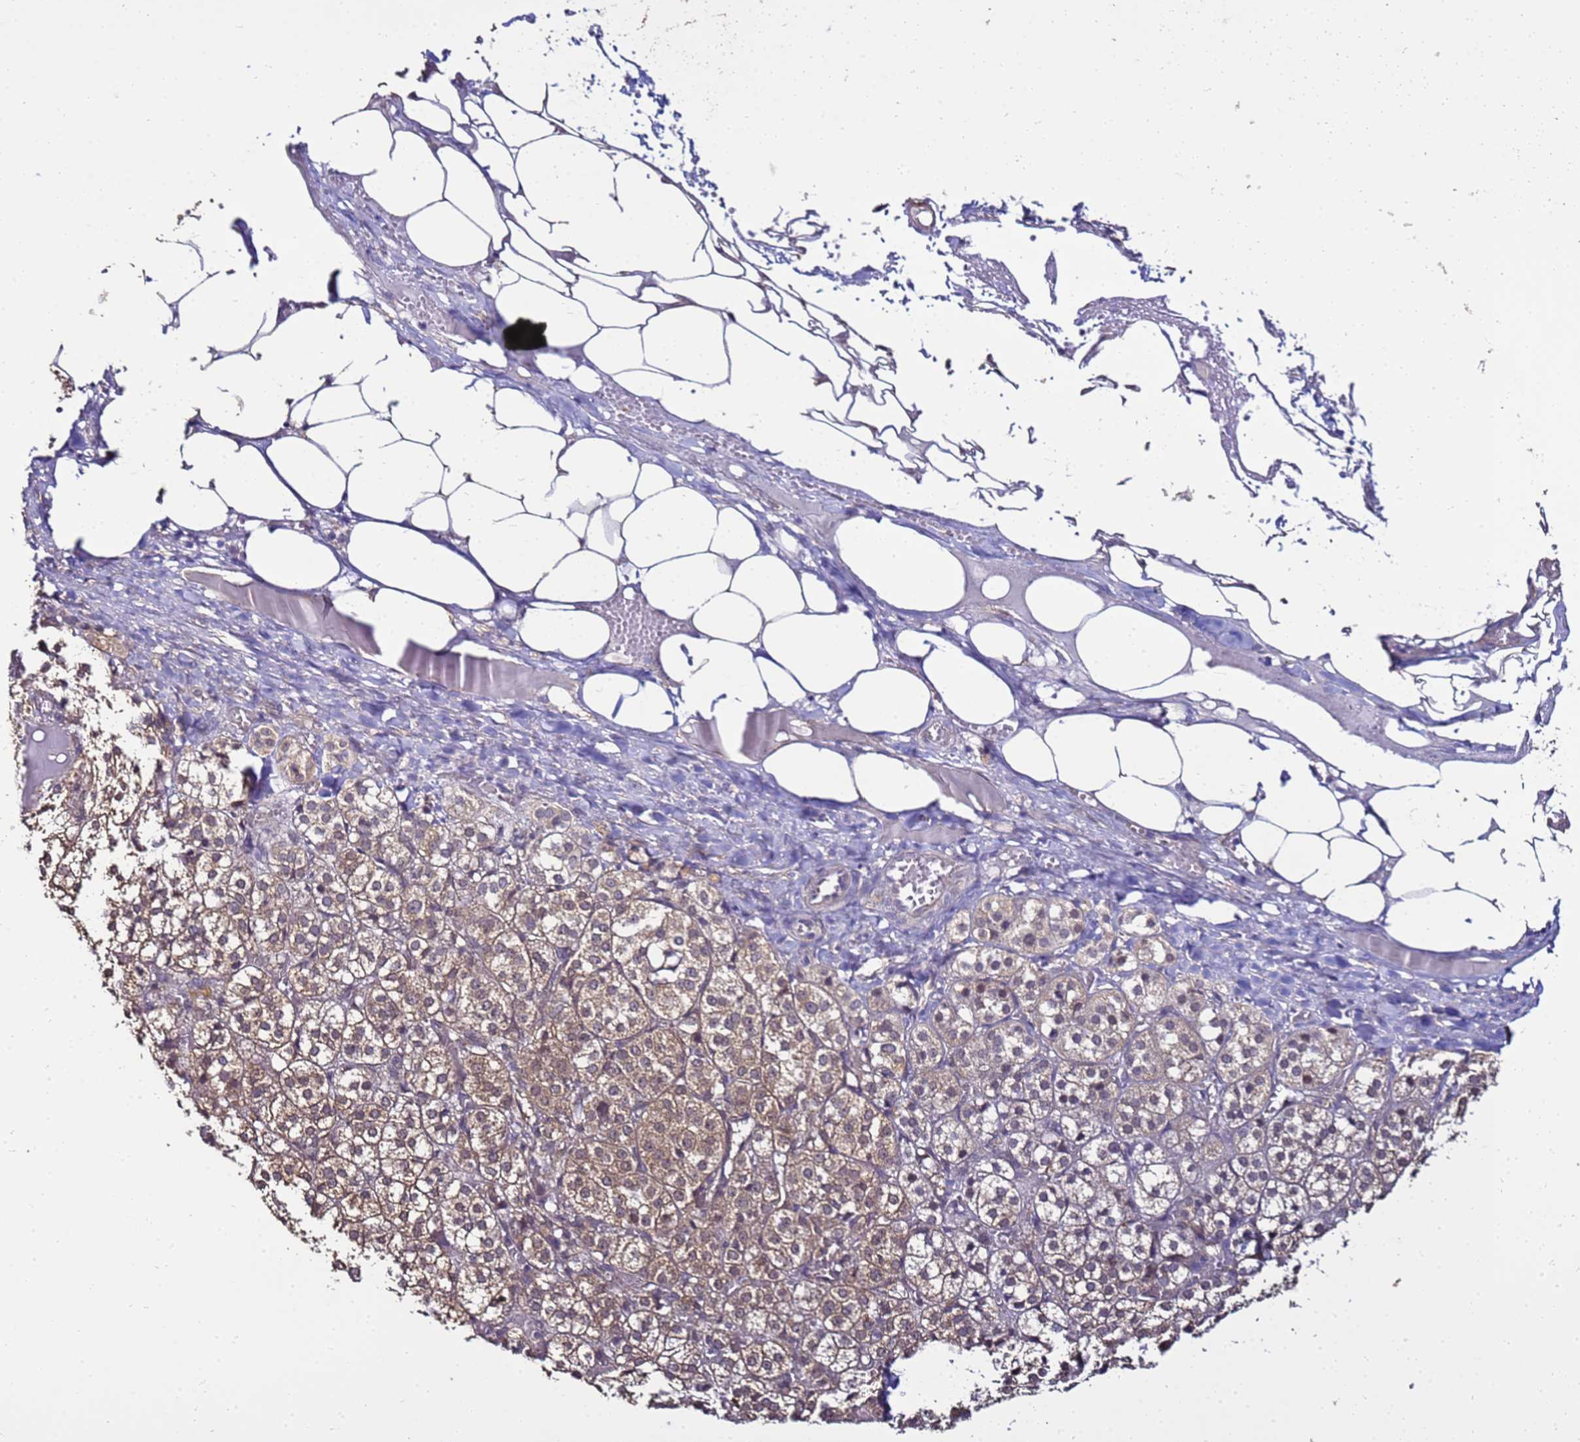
{"staining": {"intensity": "moderate", "quantity": "25%-75%", "location": "cytoplasmic/membranous,nuclear"}, "tissue": "adrenal gland", "cell_type": "Glandular cells", "image_type": "normal", "snomed": [{"axis": "morphology", "description": "Normal tissue, NOS"}, {"axis": "topography", "description": "Adrenal gland"}], "caption": "Moderate cytoplasmic/membranous,nuclear protein positivity is seen in about 25%-75% of glandular cells in adrenal gland. Nuclei are stained in blue.", "gene": "ENOPH1", "patient": {"sex": "female", "age": 61}}